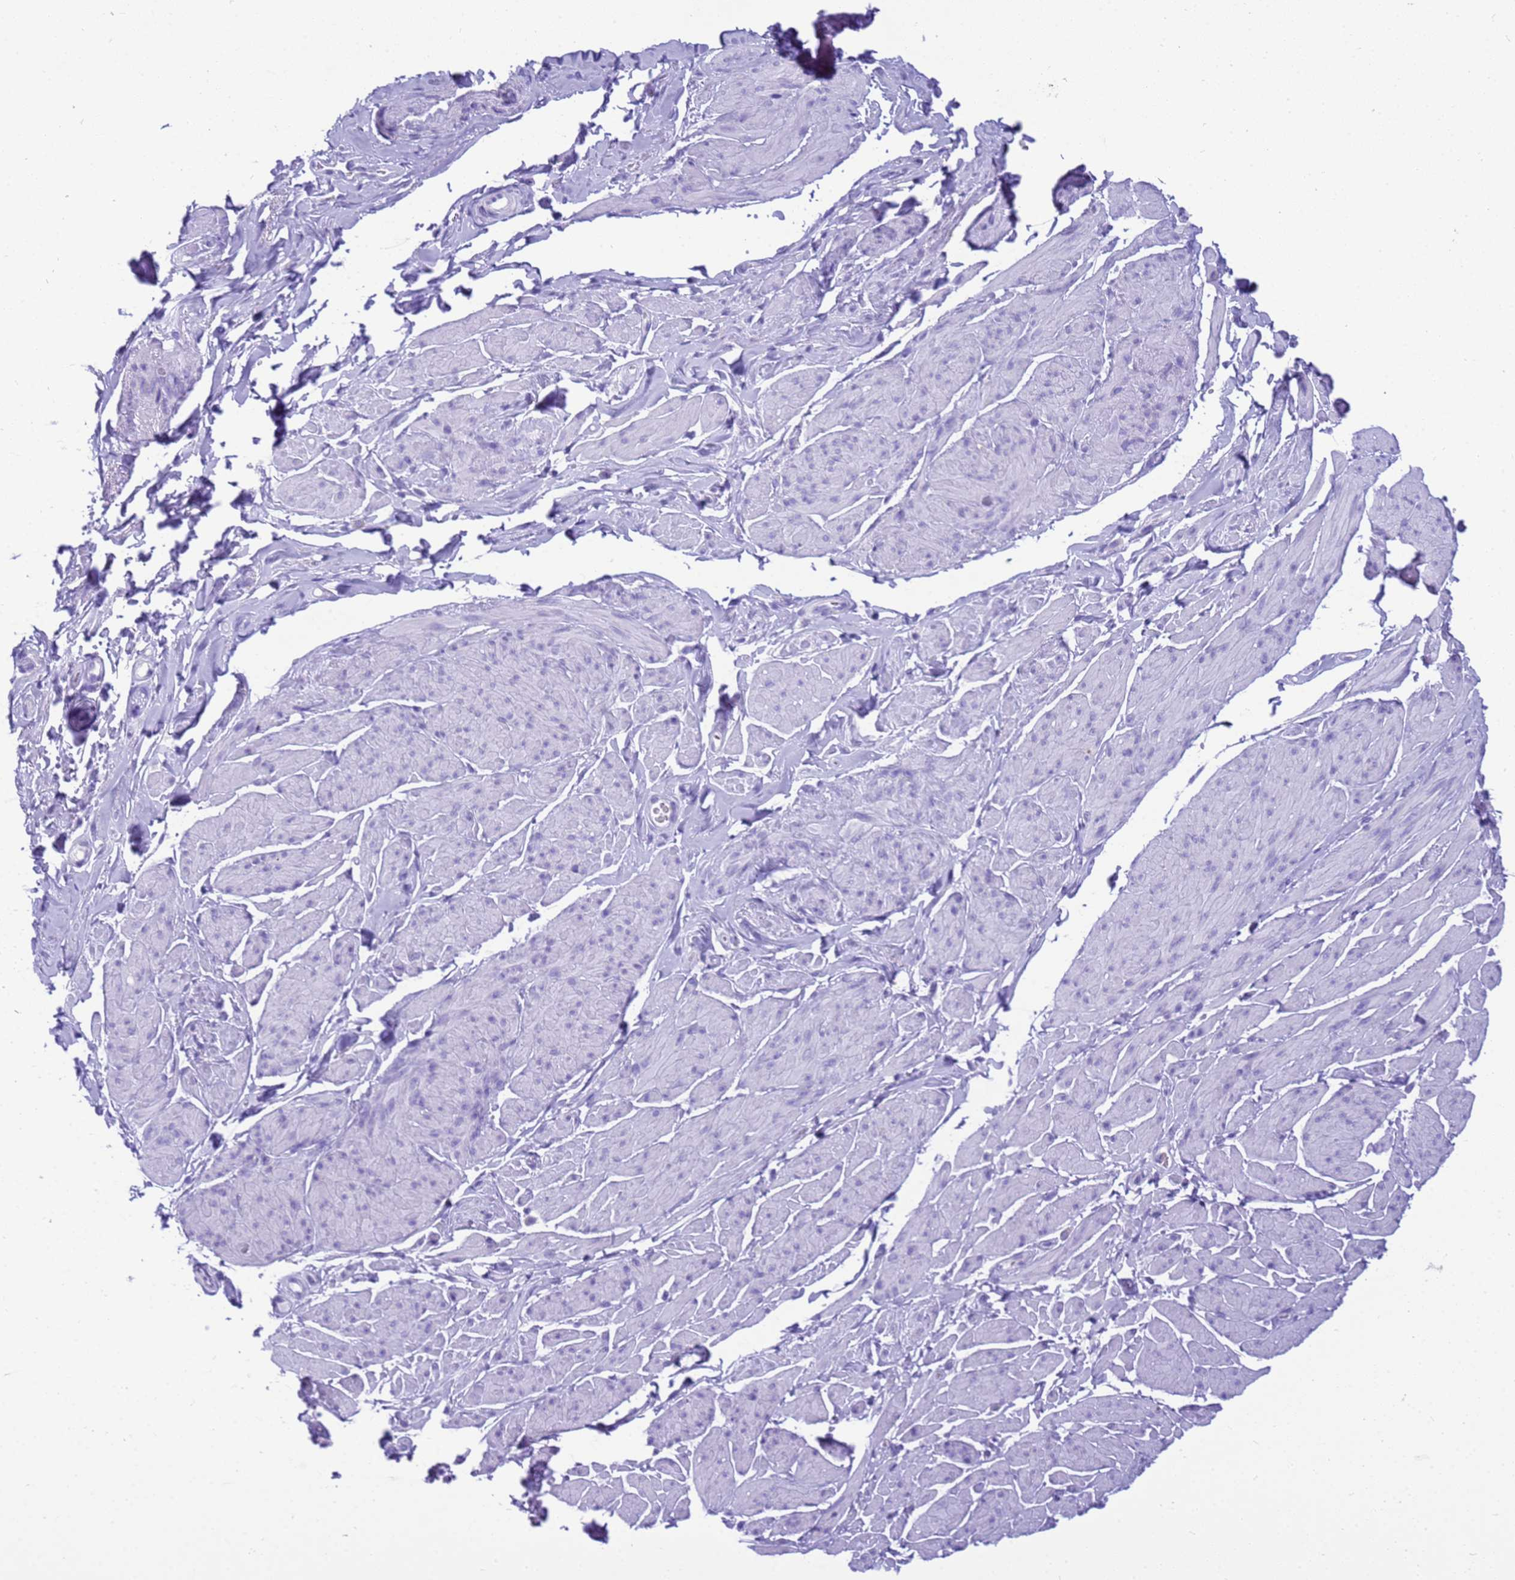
{"staining": {"intensity": "negative", "quantity": "none", "location": "none"}, "tissue": "smooth muscle", "cell_type": "Smooth muscle cells", "image_type": "normal", "snomed": [{"axis": "morphology", "description": "Normal tissue, NOS"}, {"axis": "topography", "description": "Smooth muscle"}, {"axis": "topography", "description": "Peripheral nerve tissue"}], "caption": "Histopathology image shows no protein expression in smooth muscle cells of unremarkable smooth muscle. Brightfield microscopy of IHC stained with DAB (3,3'-diaminobenzidine) (brown) and hematoxylin (blue), captured at high magnification.", "gene": "STATH", "patient": {"sex": "male", "age": 69}}